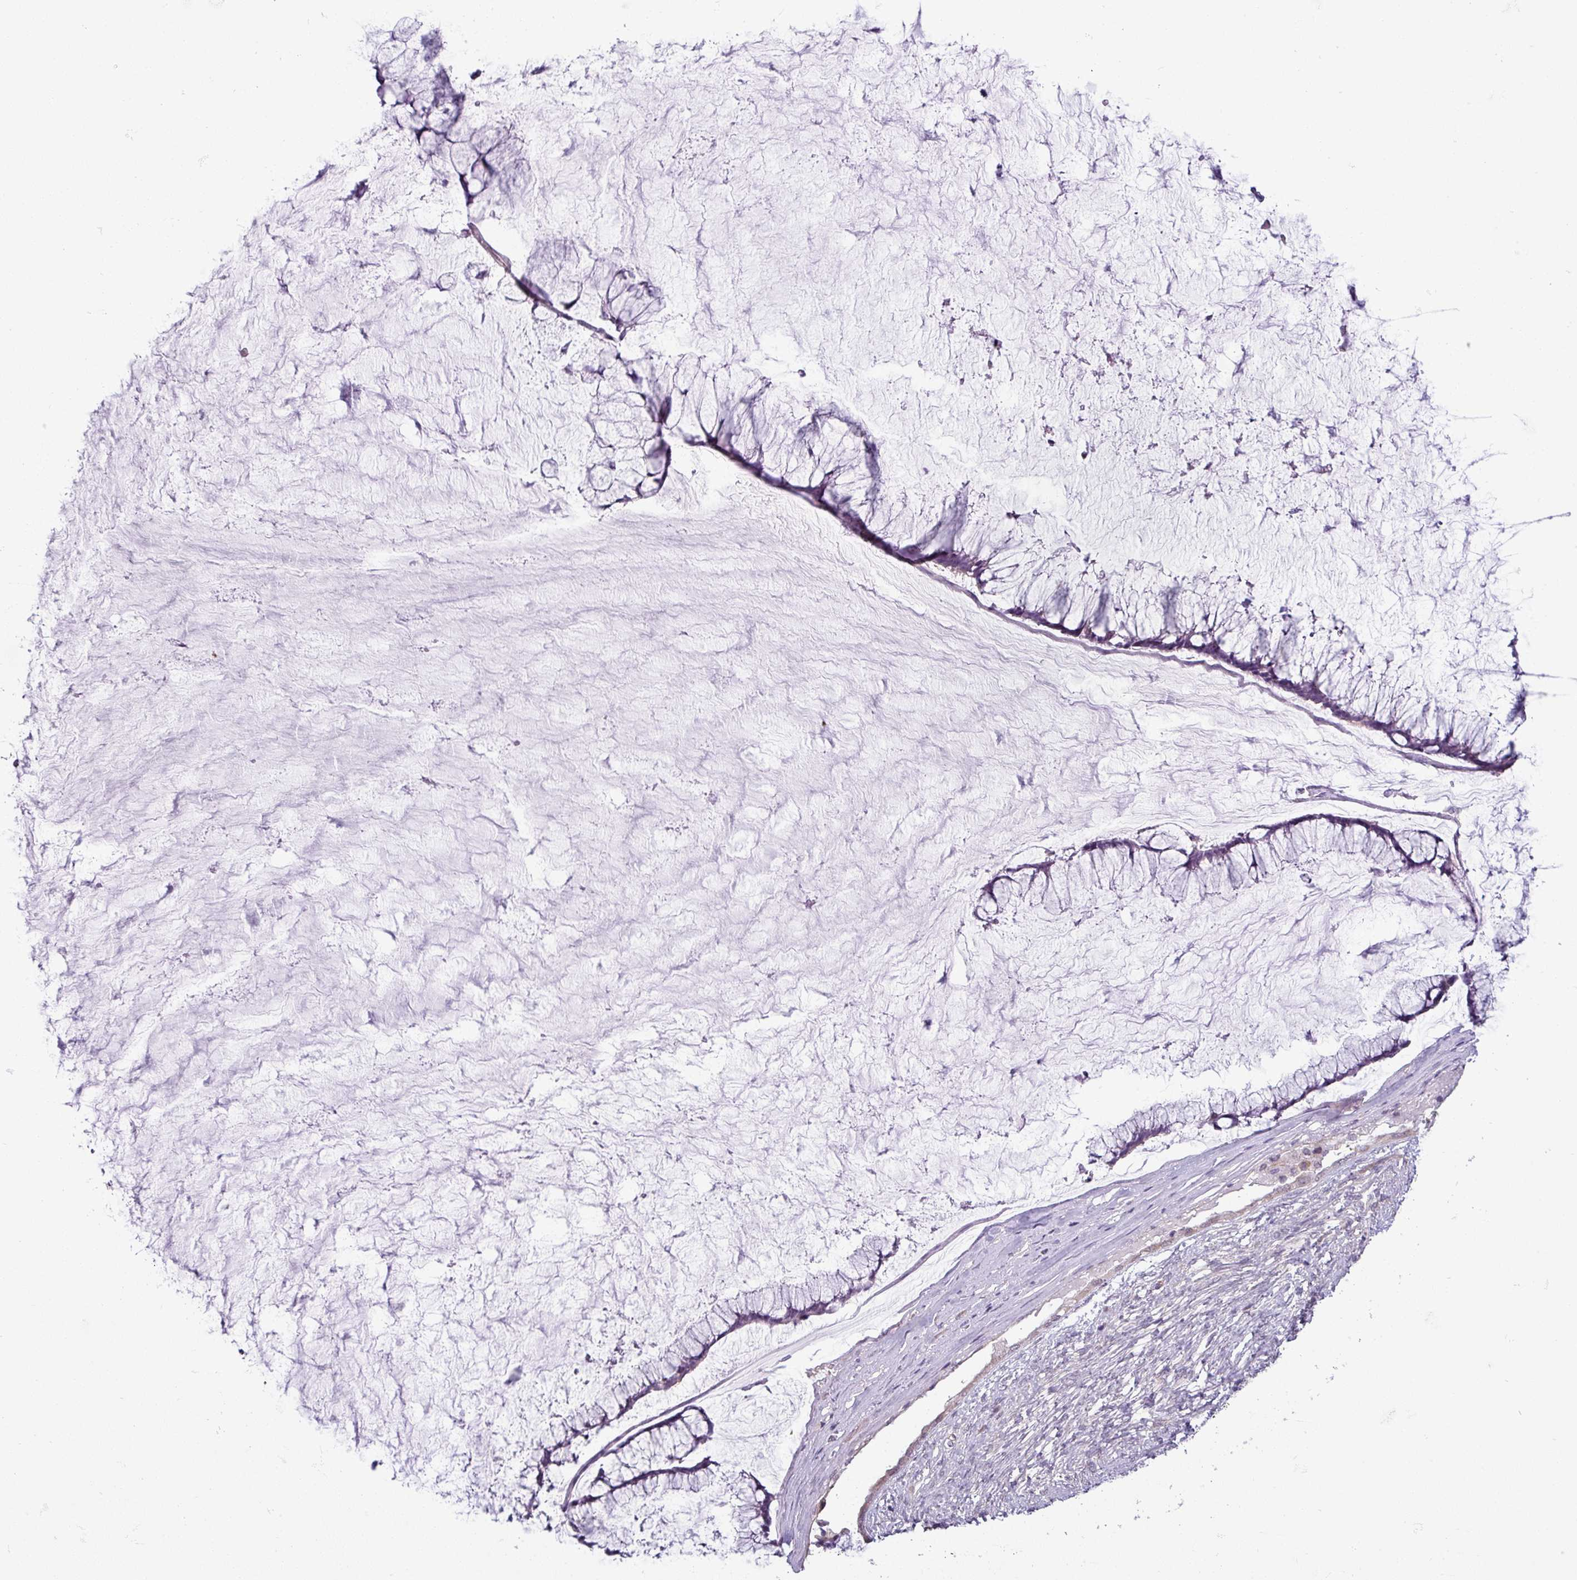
{"staining": {"intensity": "negative", "quantity": "none", "location": "none"}, "tissue": "ovarian cancer", "cell_type": "Tumor cells", "image_type": "cancer", "snomed": [{"axis": "morphology", "description": "Cystadenocarcinoma, mucinous, NOS"}, {"axis": "topography", "description": "Ovary"}], "caption": "Human ovarian cancer (mucinous cystadenocarcinoma) stained for a protein using IHC reveals no expression in tumor cells.", "gene": "CCDC144A", "patient": {"sex": "female", "age": 42}}